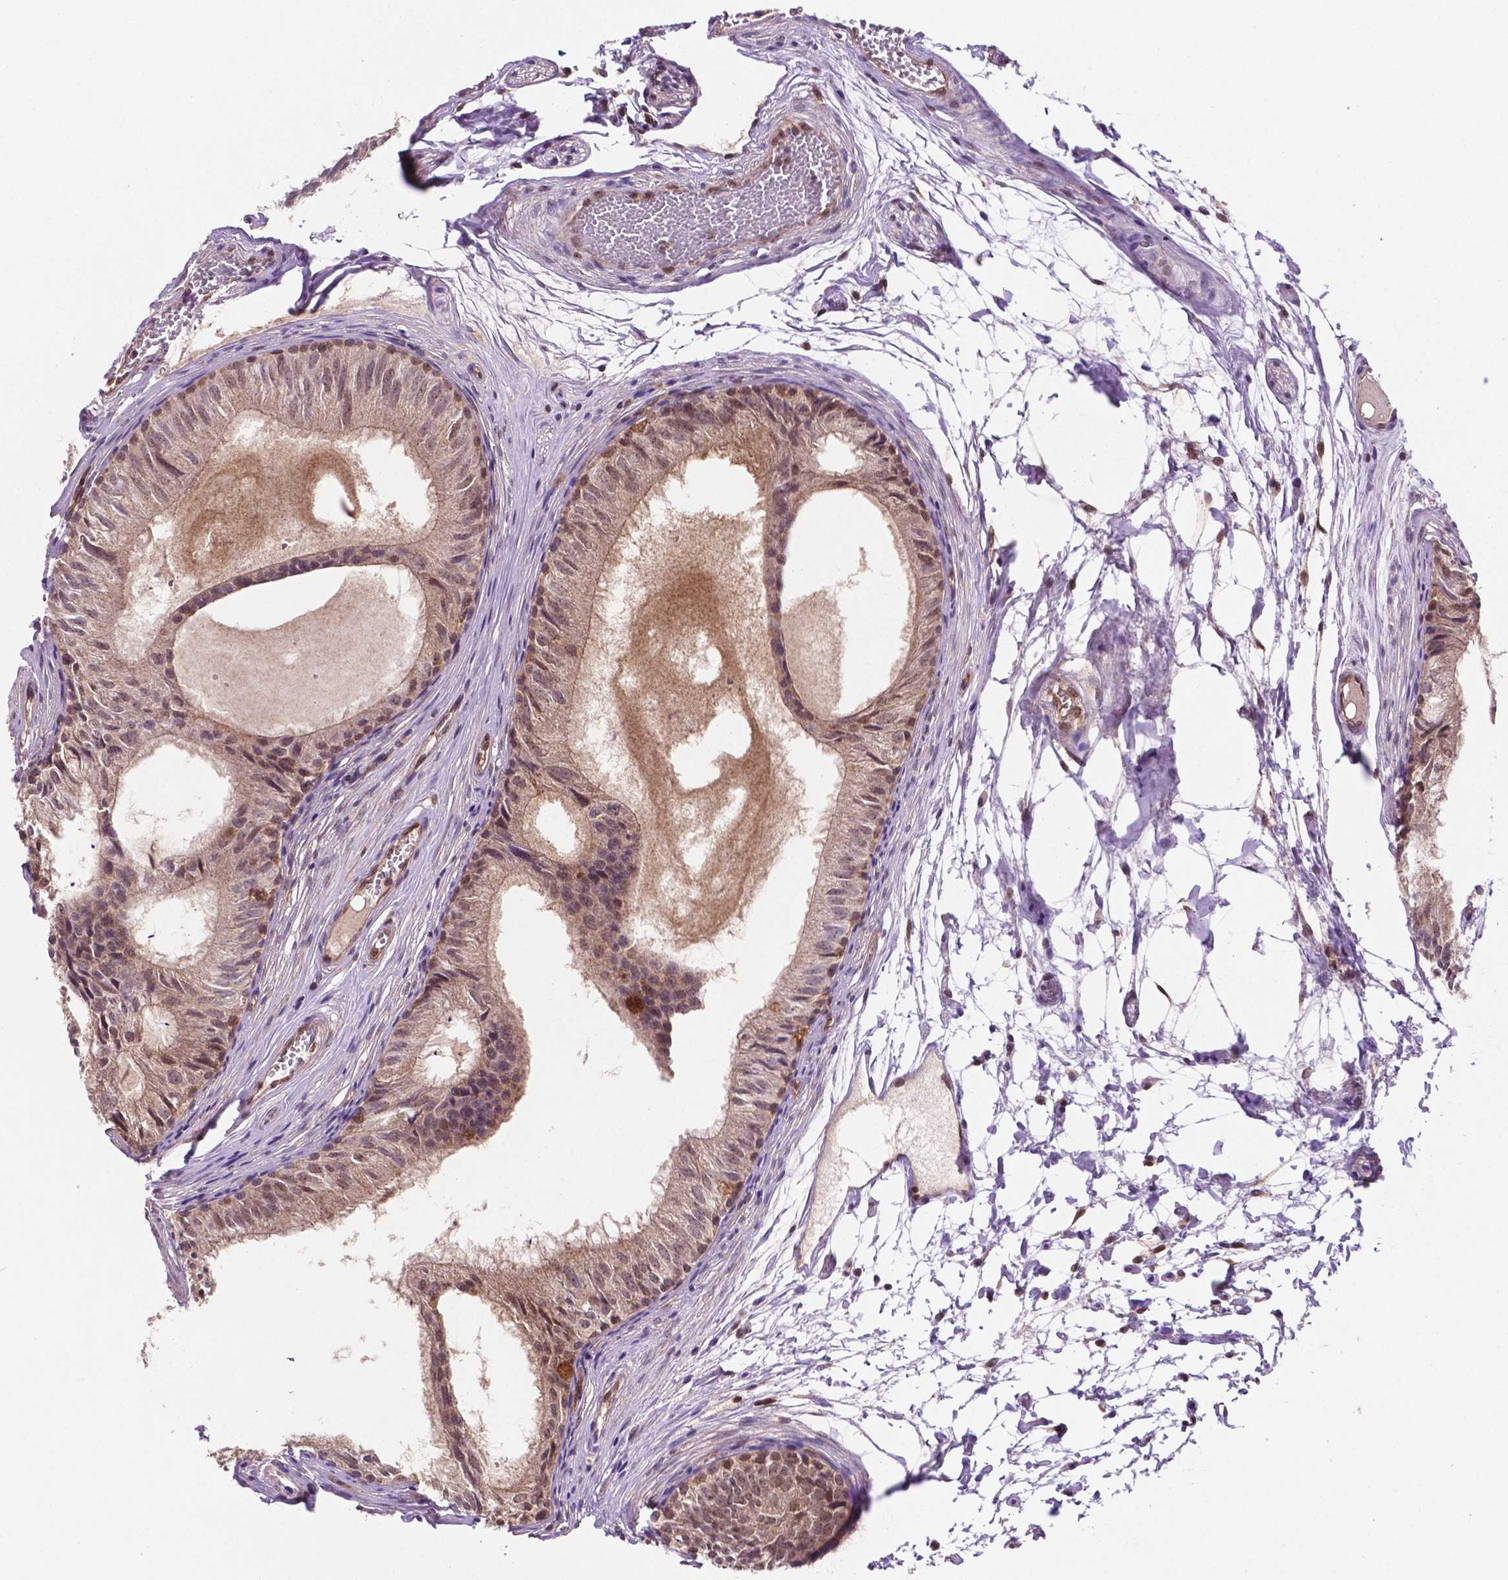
{"staining": {"intensity": "moderate", "quantity": ">75%", "location": "cytoplasmic/membranous,nuclear"}, "tissue": "epididymis", "cell_type": "Glandular cells", "image_type": "normal", "snomed": [{"axis": "morphology", "description": "Normal tissue, NOS"}, {"axis": "topography", "description": "Epididymis"}], "caption": "DAB immunohistochemical staining of benign human epididymis exhibits moderate cytoplasmic/membranous,nuclear protein positivity in about >75% of glandular cells.", "gene": "UBE2L6", "patient": {"sex": "male", "age": 25}}